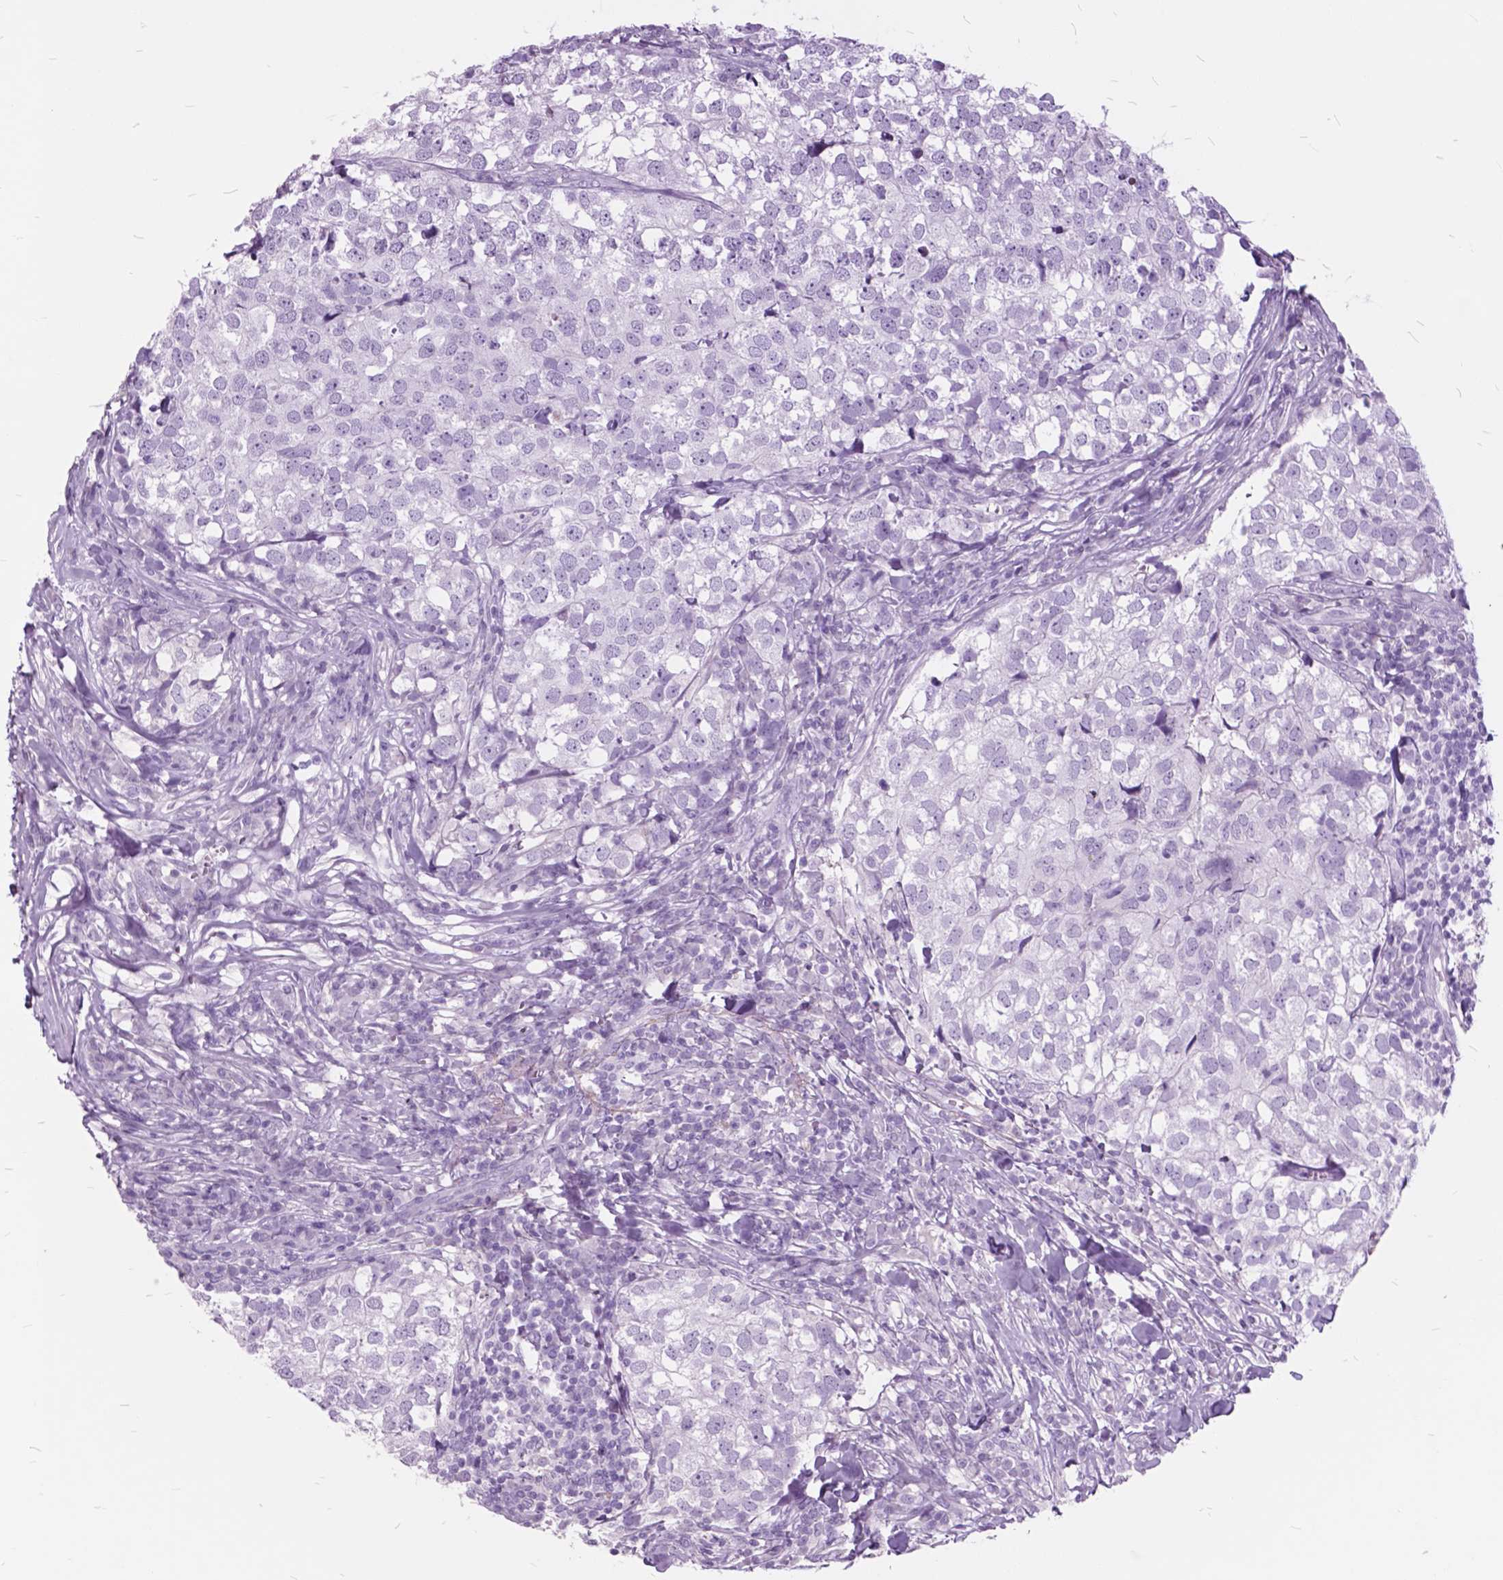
{"staining": {"intensity": "negative", "quantity": "none", "location": "none"}, "tissue": "breast cancer", "cell_type": "Tumor cells", "image_type": "cancer", "snomed": [{"axis": "morphology", "description": "Duct carcinoma"}, {"axis": "topography", "description": "Breast"}], "caption": "A histopathology image of human intraductal carcinoma (breast) is negative for staining in tumor cells.", "gene": "GDF9", "patient": {"sex": "female", "age": 30}}